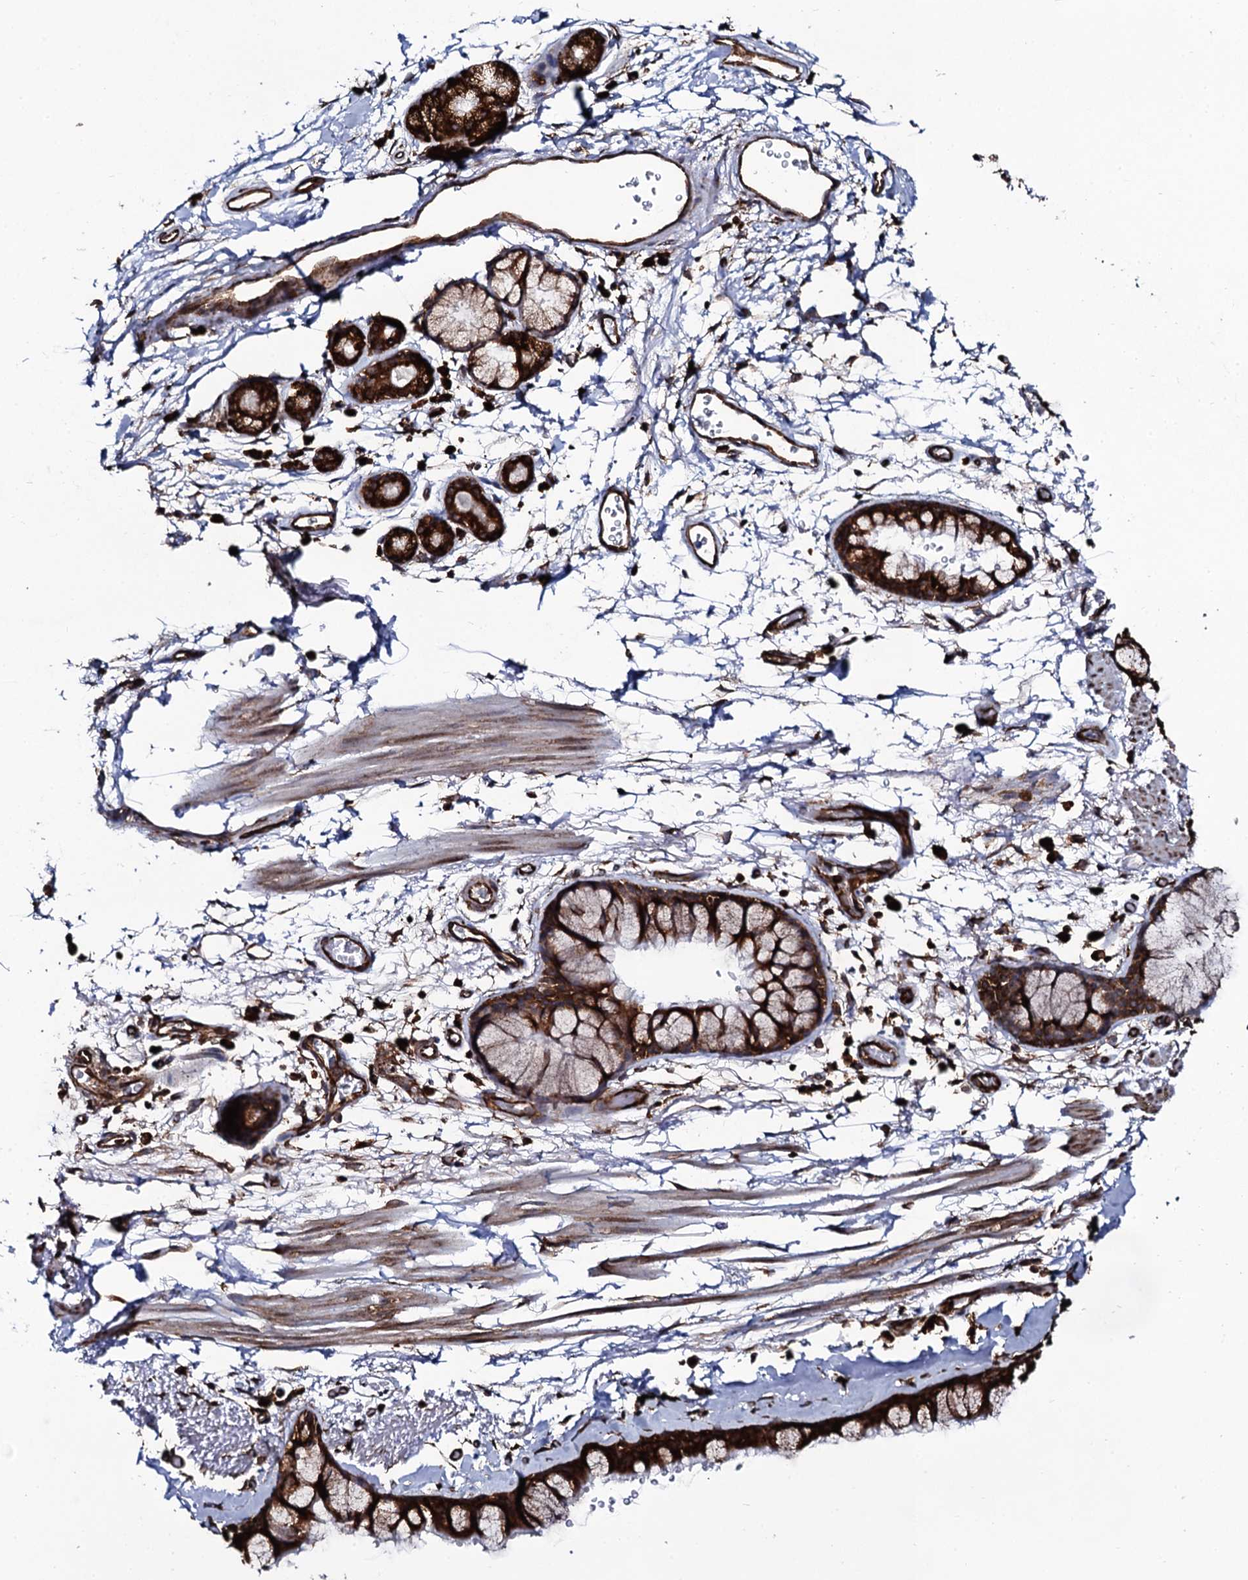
{"staining": {"intensity": "strong", "quantity": ">75%", "location": "cytoplasmic/membranous"}, "tissue": "bronchus", "cell_type": "Respiratory epithelial cells", "image_type": "normal", "snomed": [{"axis": "morphology", "description": "Normal tissue, NOS"}, {"axis": "topography", "description": "Bronchus"}], "caption": "Bronchus stained for a protein reveals strong cytoplasmic/membranous positivity in respiratory epithelial cells.", "gene": "SPTY2D1", "patient": {"sex": "male", "age": 65}}